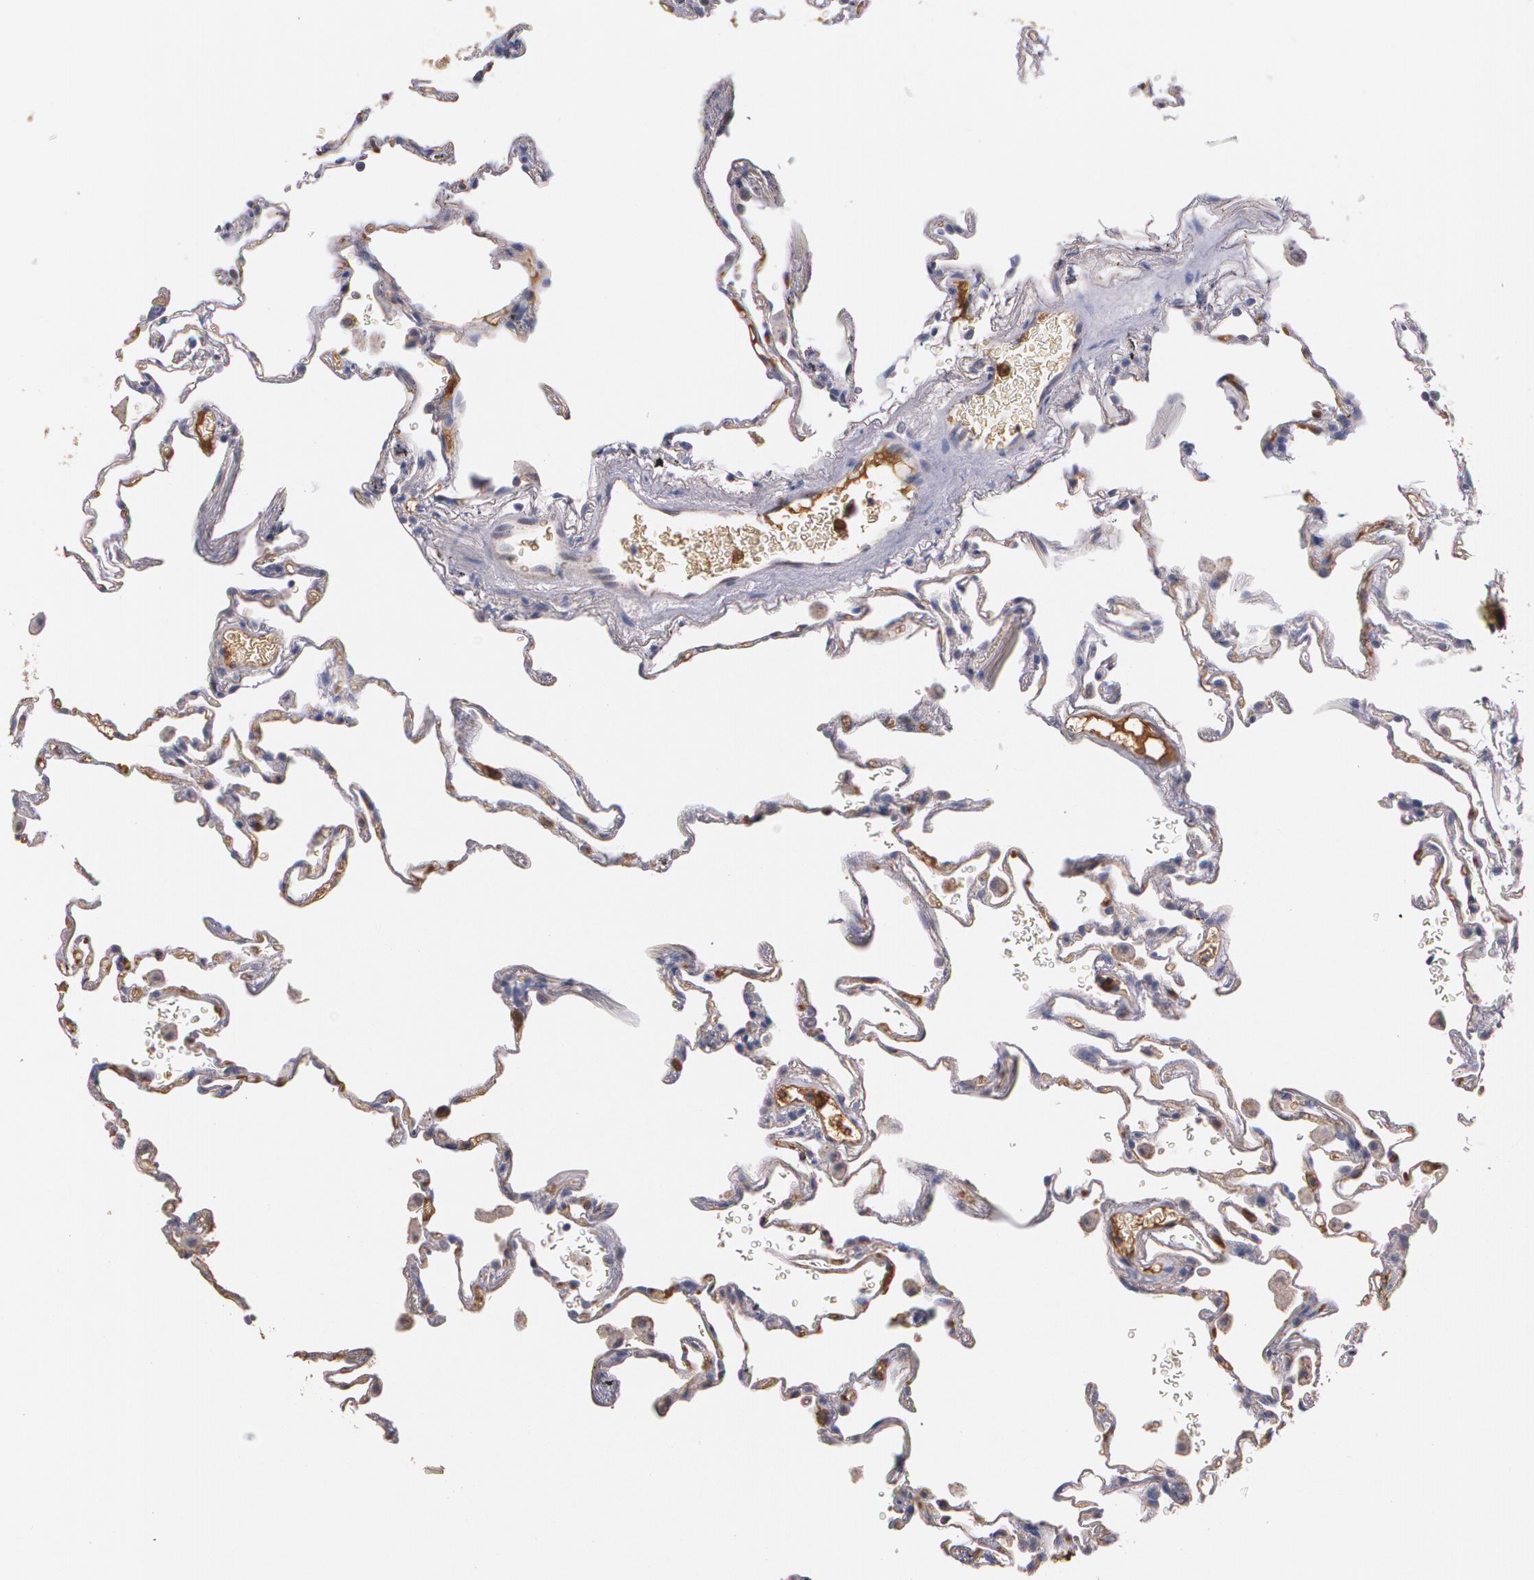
{"staining": {"intensity": "negative", "quantity": "none", "location": "none"}, "tissue": "lung", "cell_type": "Alveolar cells", "image_type": "normal", "snomed": [{"axis": "morphology", "description": "Normal tissue, NOS"}, {"axis": "morphology", "description": "Inflammation, NOS"}, {"axis": "topography", "description": "Lung"}], "caption": "Alveolar cells show no significant positivity in benign lung.", "gene": "PTS", "patient": {"sex": "male", "age": 69}}